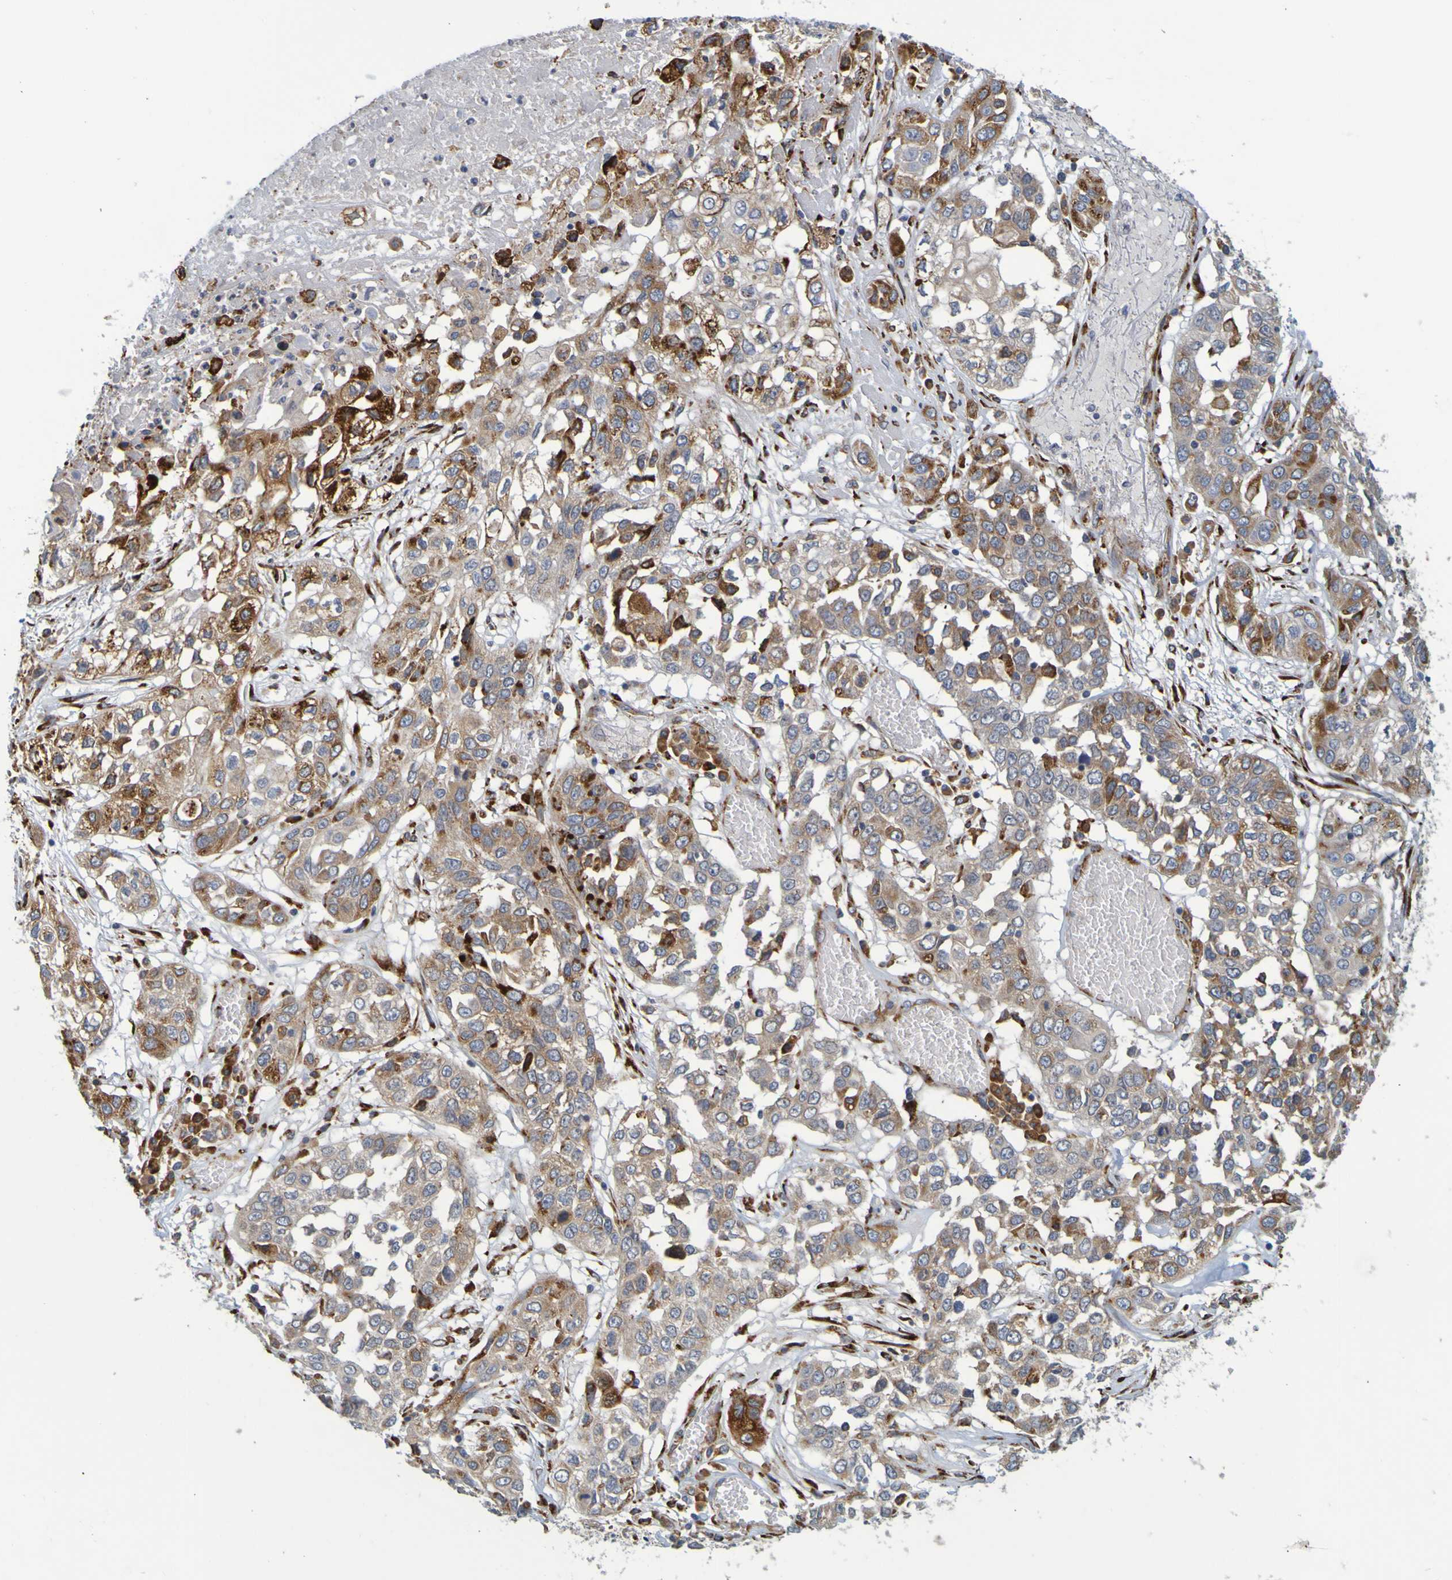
{"staining": {"intensity": "moderate", "quantity": ">75%", "location": "cytoplasmic/membranous"}, "tissue": "lung cancer", "cell_type": "Tumor cells", "image_type": "cancer", "snomed": [{"axis": "morphology", "description": "Squamous cell carcinoma, NOS"}, {"axis": "topography", "description": "Lung"}], "caption": "Moderate cytoplasmic/membranous protein staining is identified in approximately >75% of tumor cells in lung cancer. Immunohistochemistry (ihc) stains the protein in brown and the nuclei are stained blue.", "gene": "SIL1", "patient": {"sex": "male", "age": 71}}